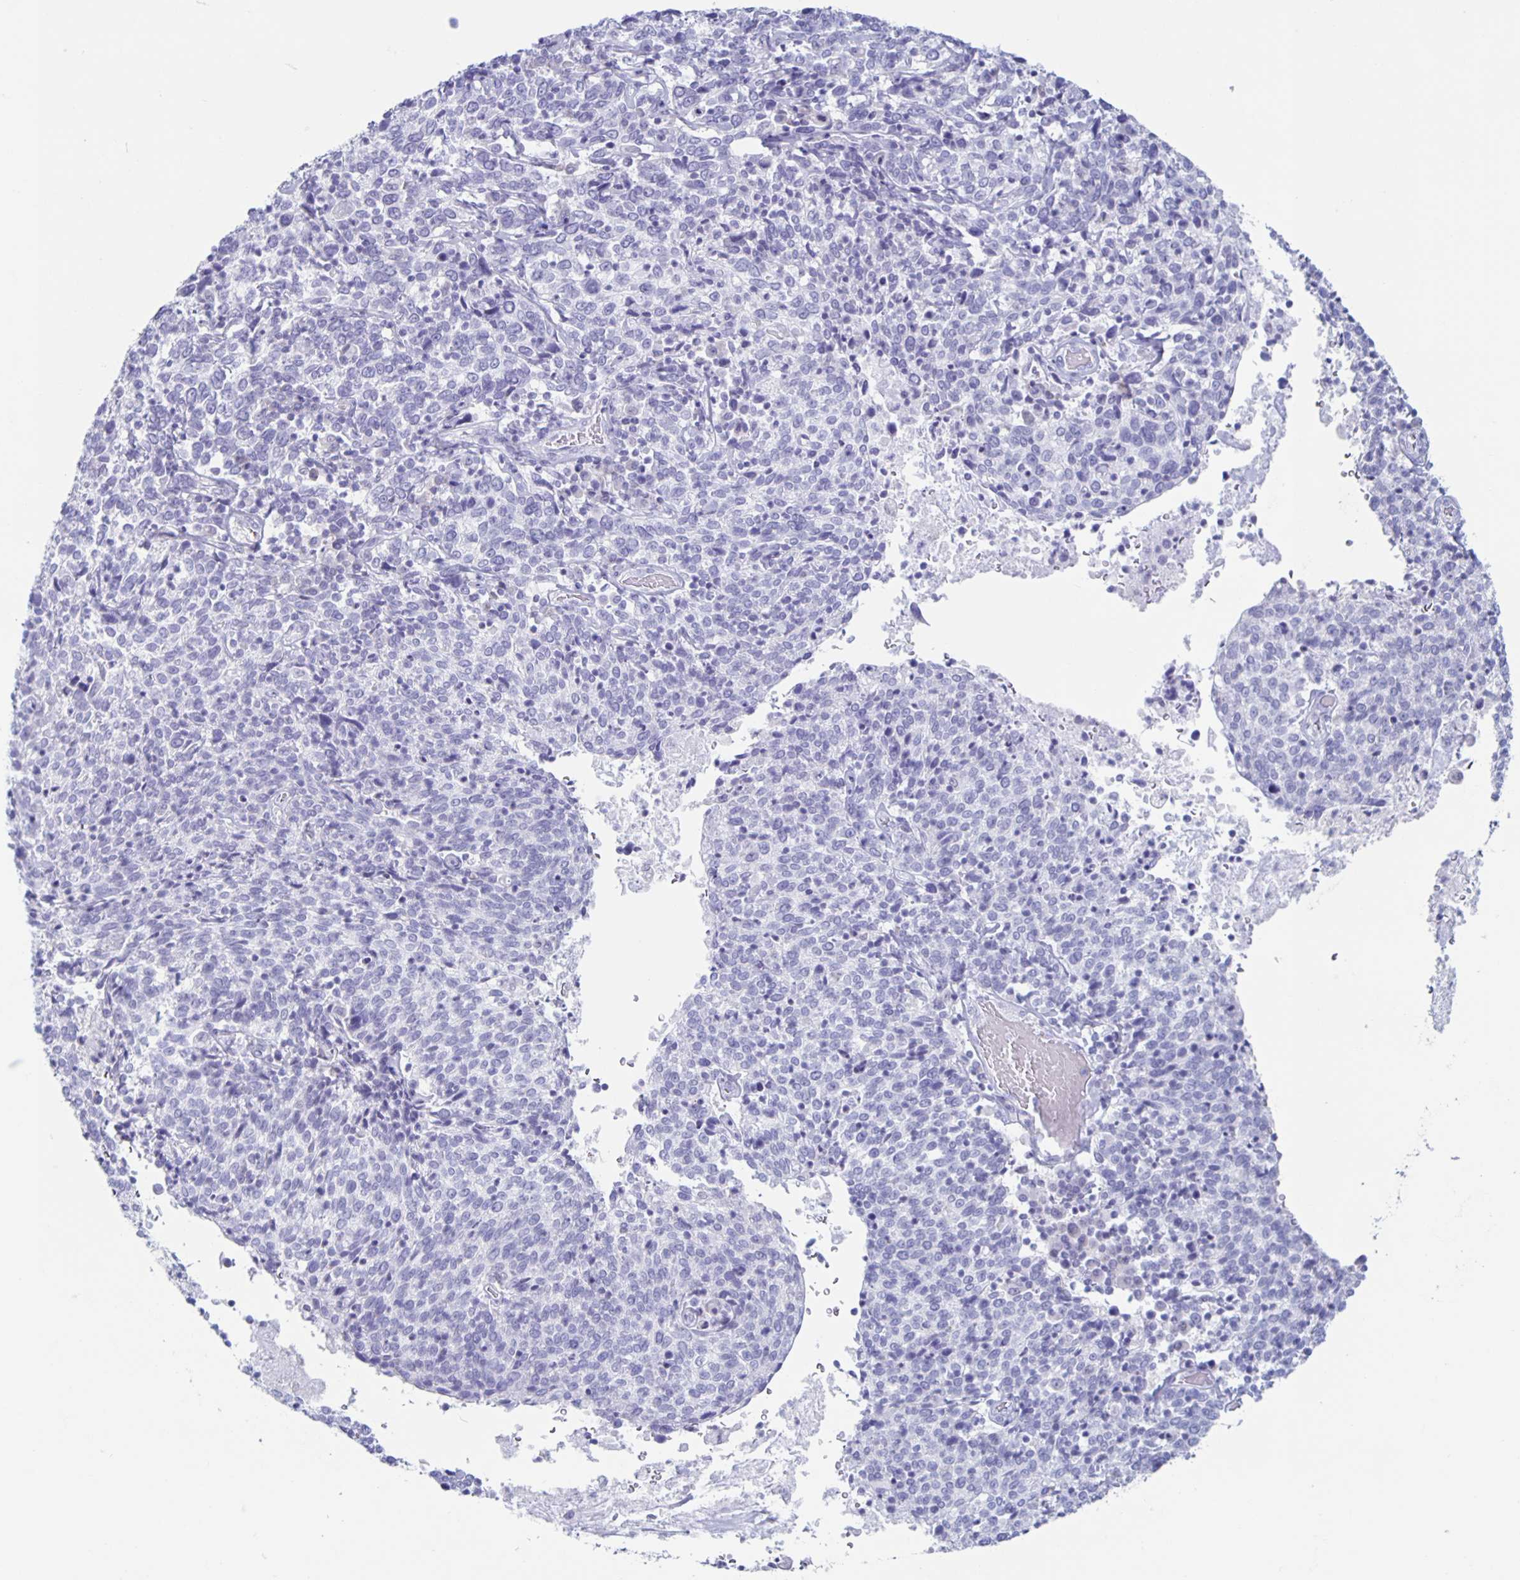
{"staining": {"intensity": "negative", "quantity": "none", "location": "none"}, "tissue": "cervical cancer", "cell_type": "Tumor cells", "image_type": "cancer", "snomed": [{"axis": "morphology", "description": "Squamous cell carcinoma, NOS"}, {"axis": "topography", "description": "Cervix"}], "caption": "A micrograph of cervical squamous cell carcinoma stained for a protein demonstrates no brown staining in tumor cells.", "gene": "CT45A5", "patient": {"sex": "female", "age": 46}}